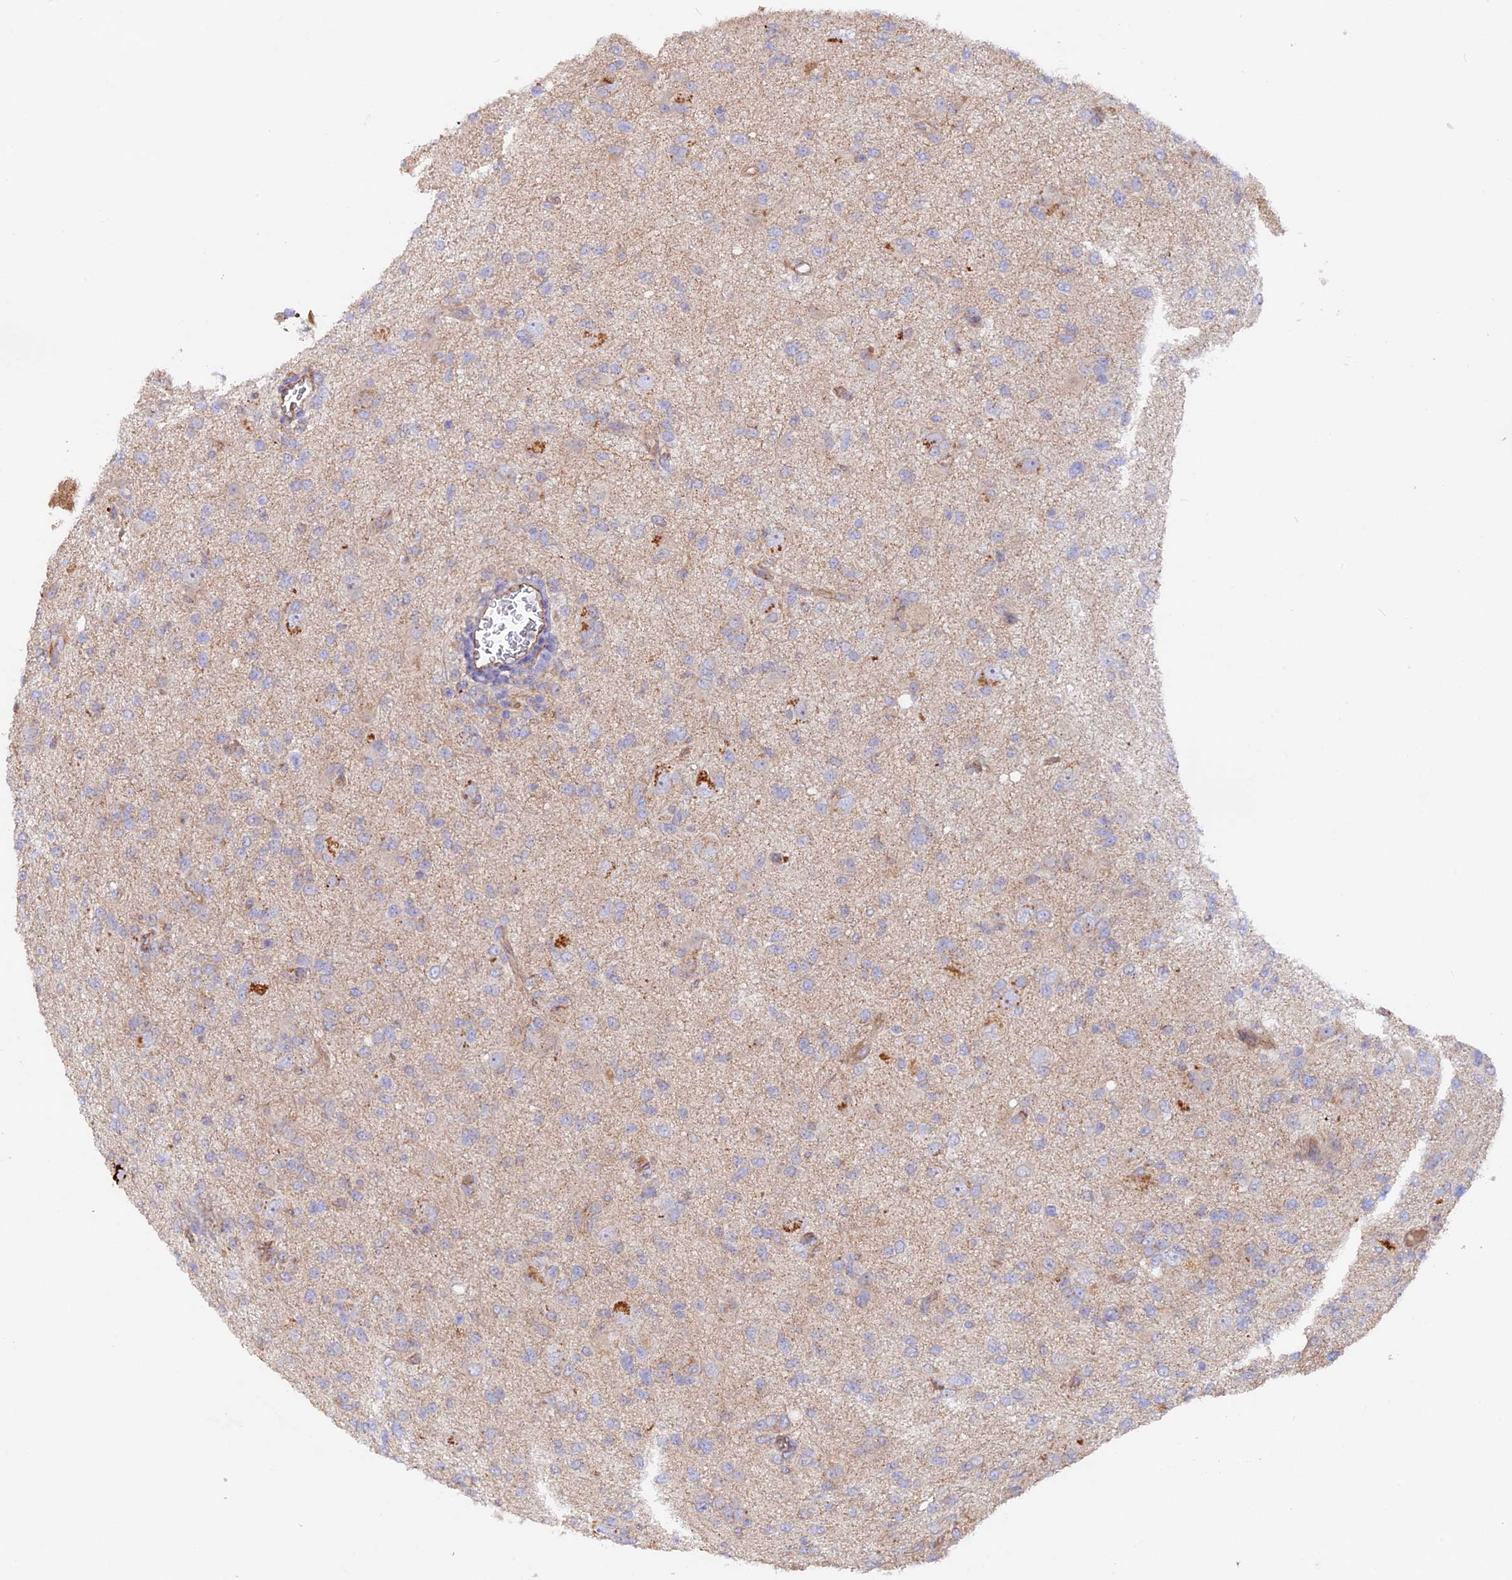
{"staining": {"intensity": "negative", "quantity": "none", "location": "none"}, "tissue": "glioma", "cell_type": "Tumor cells", "image_type": "cancer", "snomed": [{"axis": "morphology", "description": "Glioma, malignant, High grade"}, {"axis": "topography", "description": "Brain"}], "caption": "DAB (3,3'-diaminobenzidine) immunohistochemical staining of human glioma exhibits no significant positivity in tumor cells.", "gene": "DUS3L", "patient": {"sex": "female", "age": 57}}